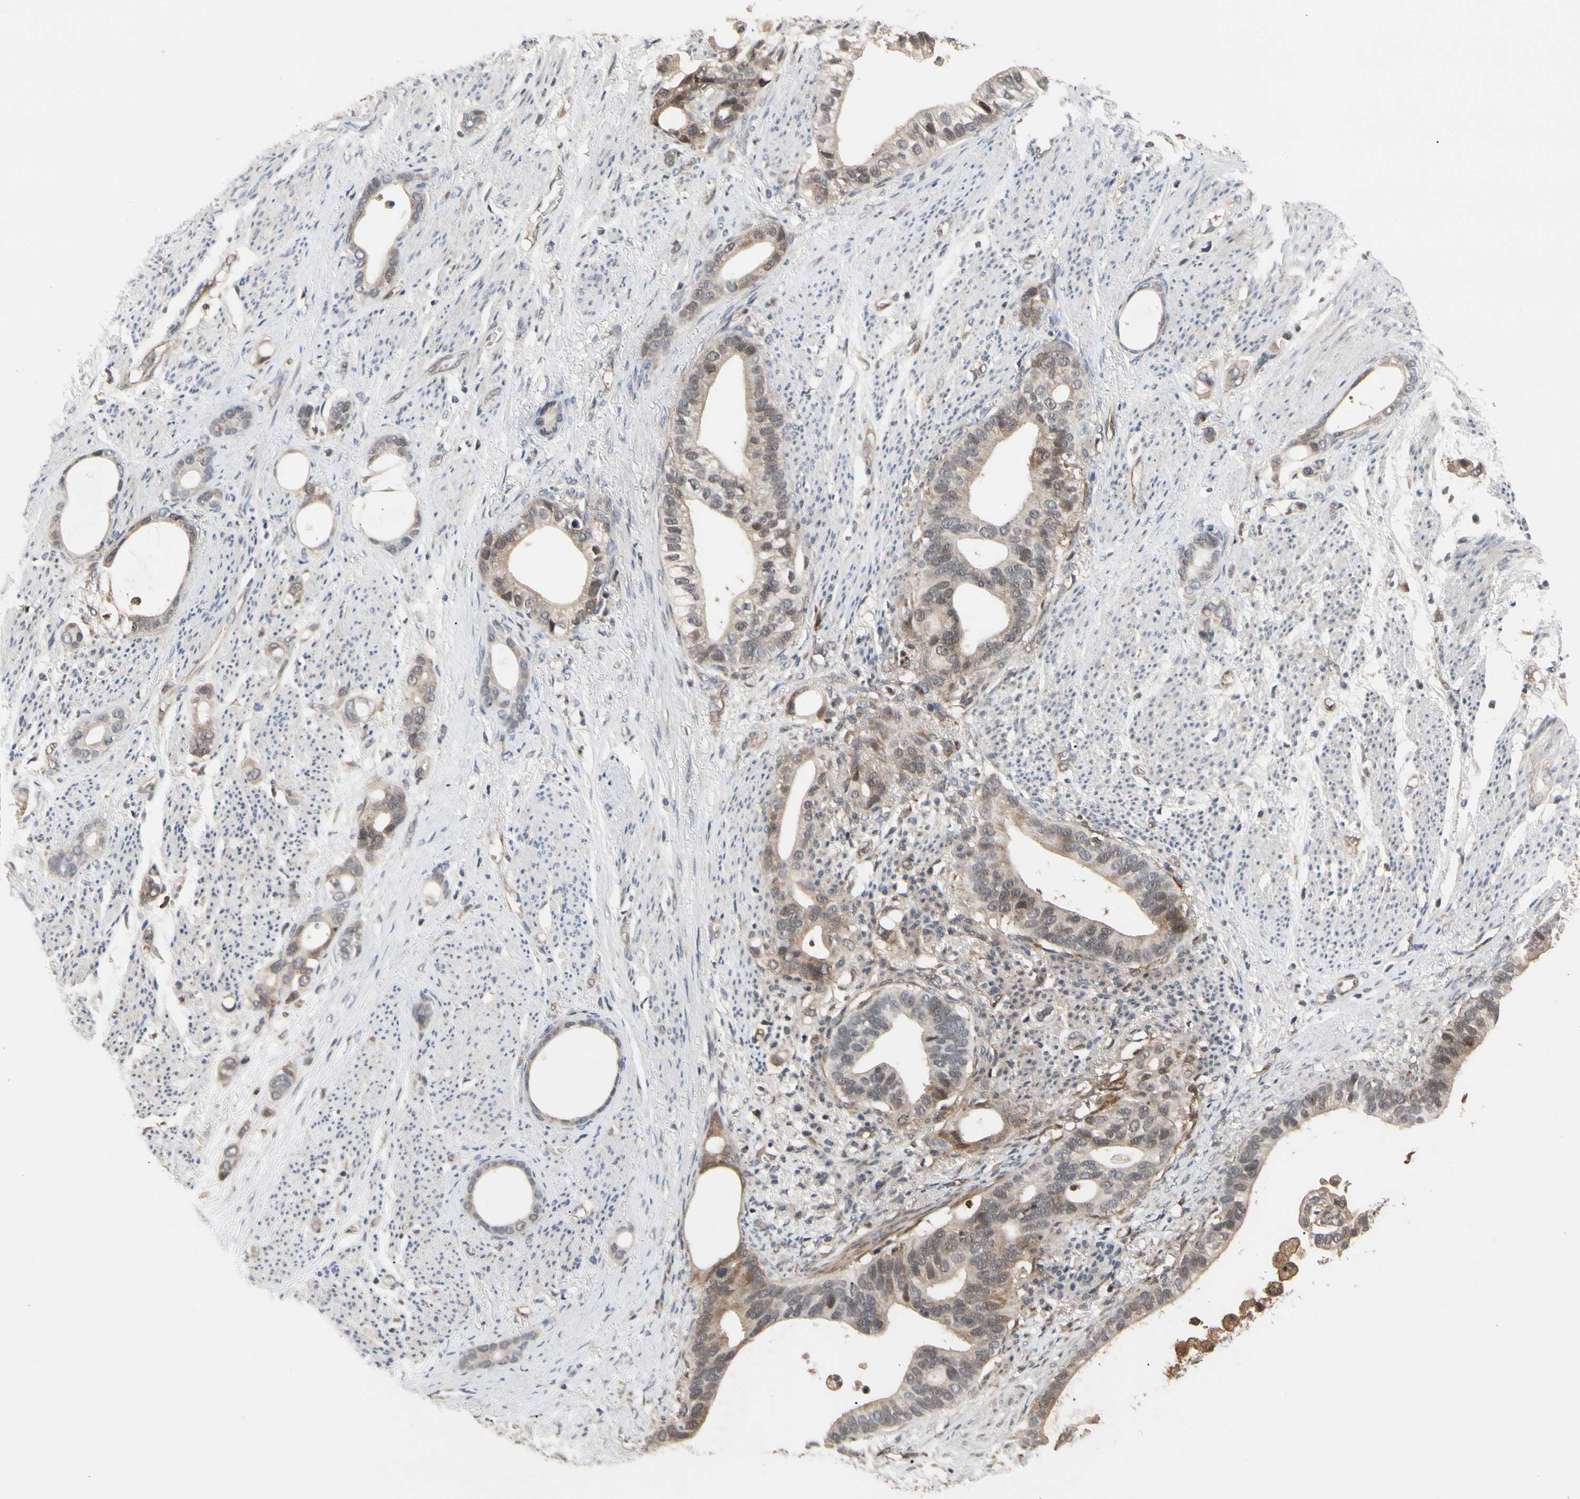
{"staining": {"intensity": "weak", "quantity": ">75%", "location": "cytoplasmic/membranous"}, "tissue": "stomach cancer", "cell_type": "Tumor cells", "image_type": "cancer", "snomed": [{"axis": "morphology", "description": "Adenocarcinoma, NOS"}, {"axis": "topography", "description": "Stomach"}], "caption": "Immunohistochemistry (IHC) (DAB (3,3'-diaminobenzidine)) staining of human stomach adenocarcinoma exhibits weak cytoplasmic/membranous protein staining in about >75% of tumor cells. The protein is stained brown, and the nuclei are stained in blue (DAB IHC with brightfield microscopy, high magnification).", "gene": "CYTIP", "patient": {"sex": "female", "age": 75}}